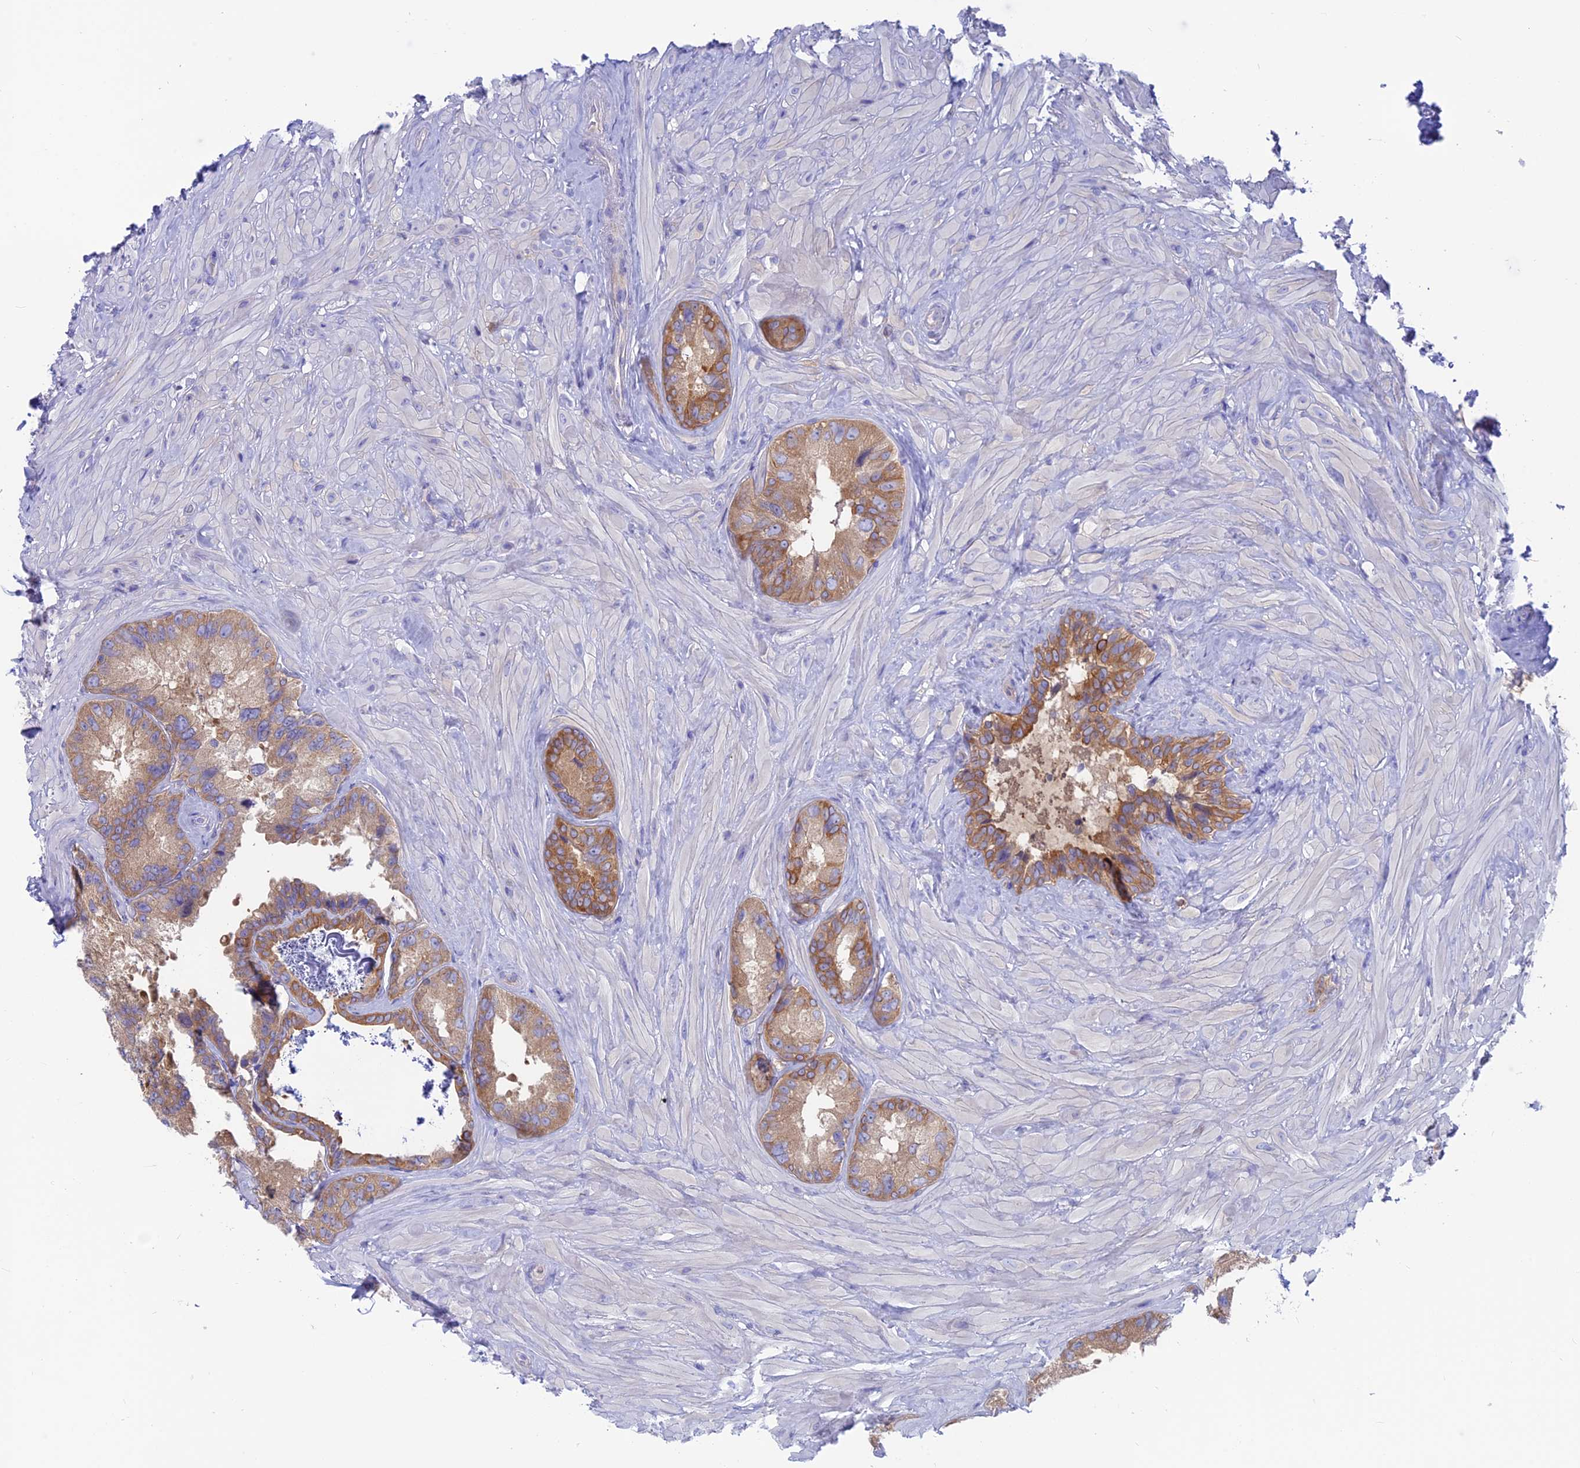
{"staining": {"intensity": "moderate", "quantity": ">75%", "location": "cytoplasmic/membranous"}, "tissue": "seminal vesicle", "cell_type": "Glandular cells", "image_type": "normal", "snomed": [{"axis": "morphology", "description": "Normal tissue, NOS"}, {"axis": "topography", "description": "Seminal veicle"}, {"axis": "topography", "description": "Peripheral nerve tissue"}], "caption": "Seminal vesicle stained with DAB (3,3'-diaminobenzidine) immunohistochemistry (IHC) reveals medium levels of moderate cytoplasmic/membranous positivity in about >75% of glandular cells.", "gene": "LZTFL1", "patient": {"sex": "male", "age": 67}}